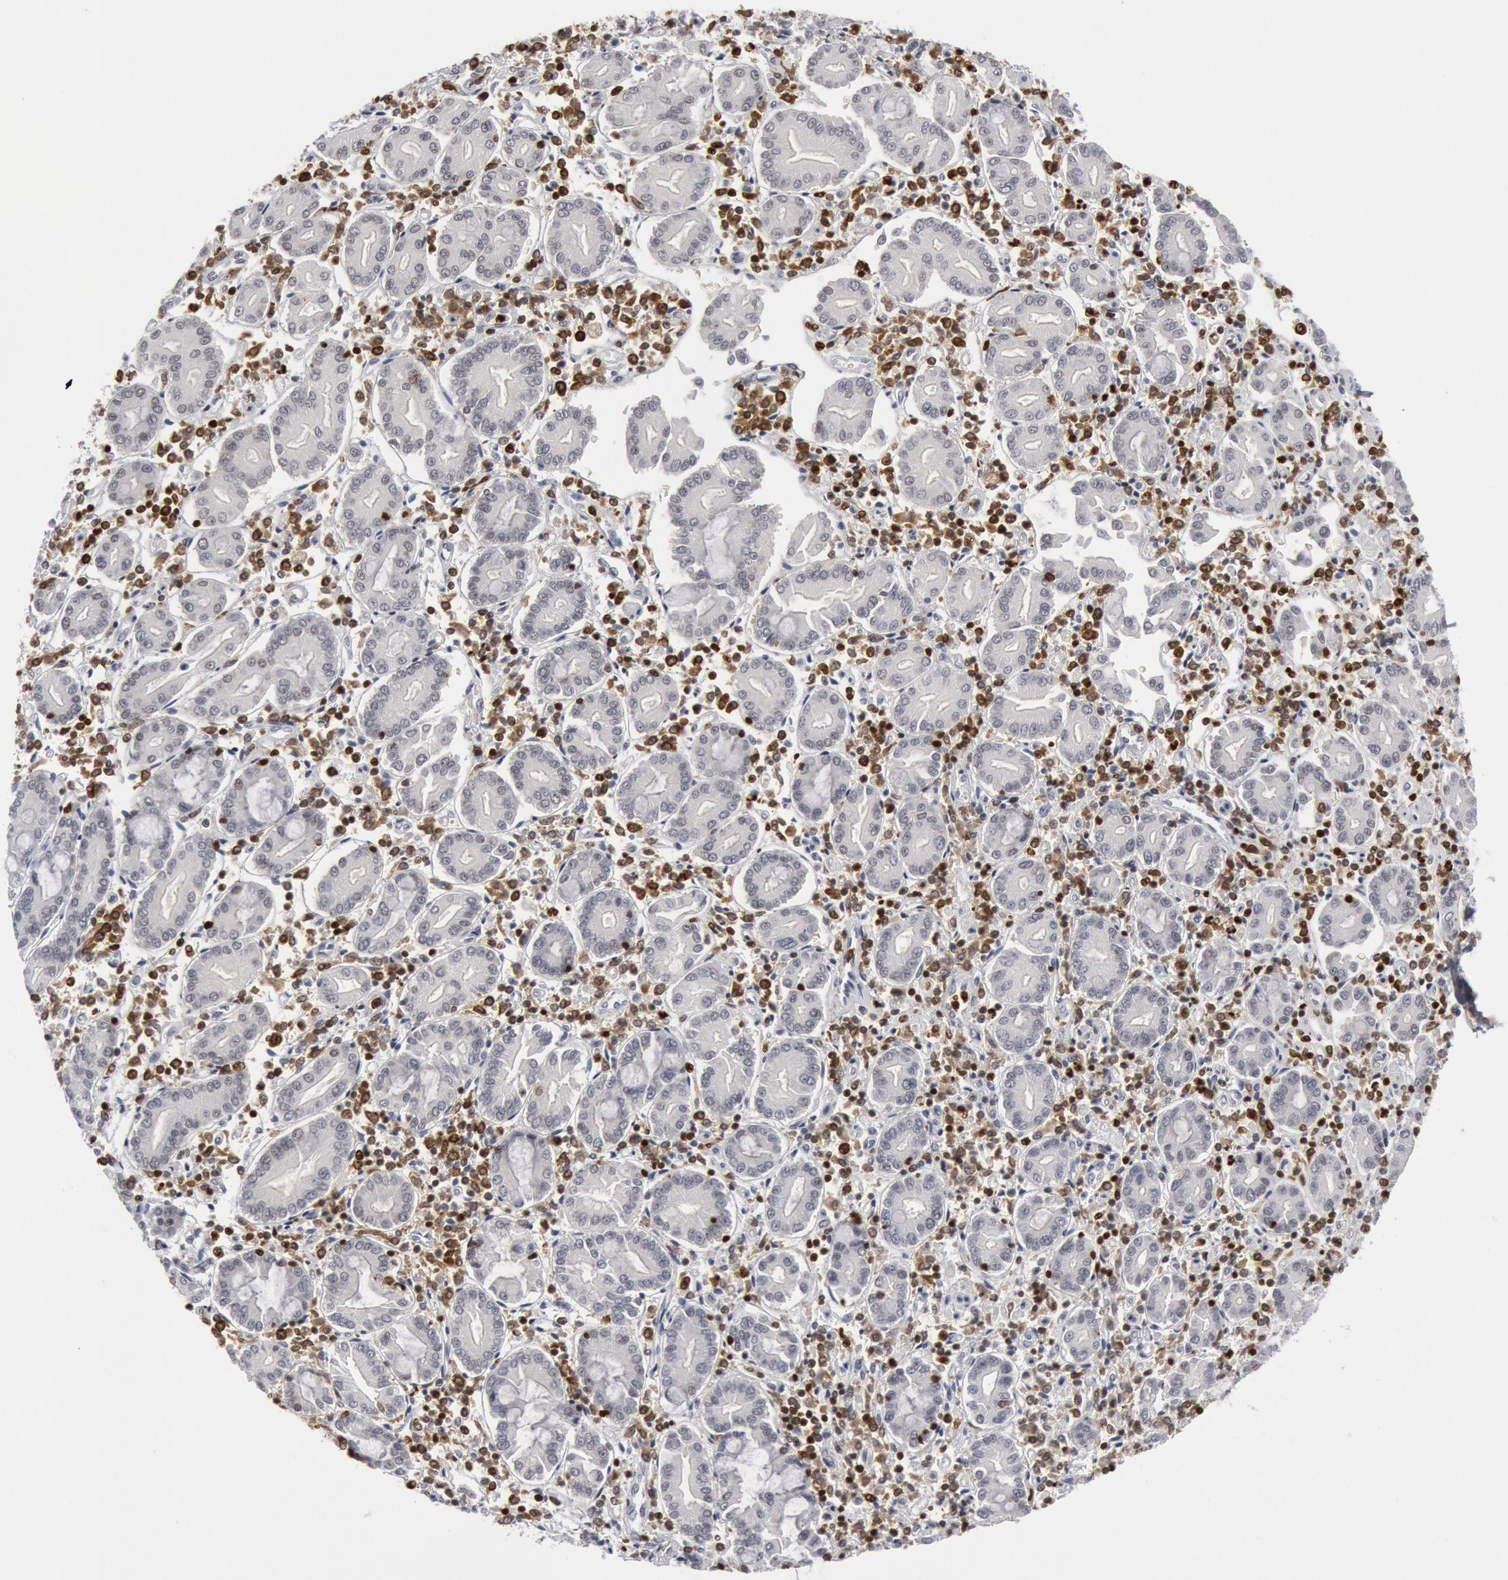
{"staining": {"intensity": "negative", "quantity": "none", "location": "none"}, "tissue": "pancreatic cancer", "cell_type": "Tumor cells", "image_type": "cancer", "snomed": [{"axis": "morphology", "description": "Adenocarcinoma, NOS"}, {"axis": "topography", "description": "Pancreas"}], "caption": "Tumor cells show no significant protein expression in pancreatic adenocarcinoma. Nuclei are stained in blue.", "gene": "PTPN6", "patient": {"sex": "female", "age": 57}}